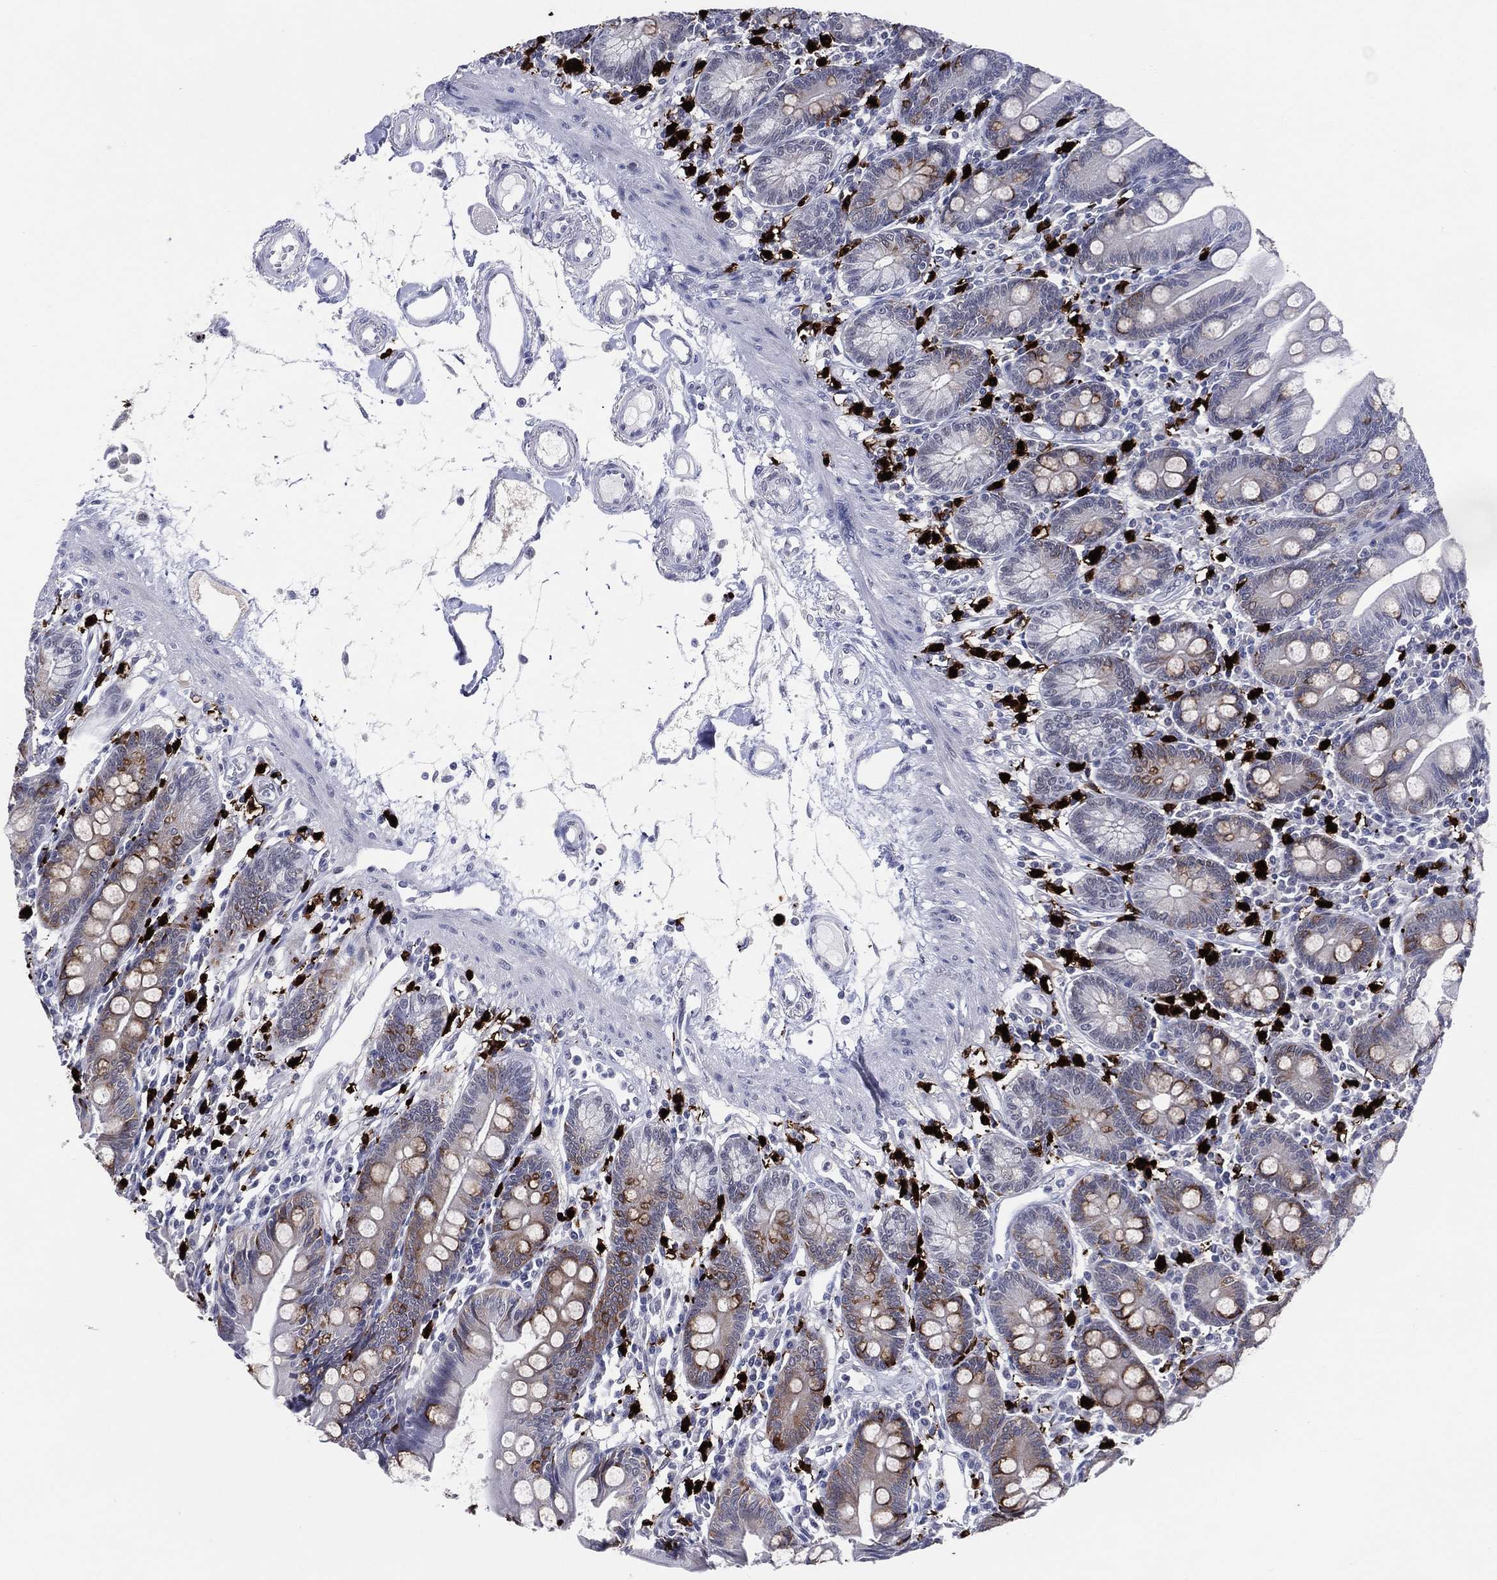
{"staining": {"intensity": "moderate", "quantity": "<25%", "location": "cytoplasmic/membranous"}, "tissue": "small intestine", "cell_type": "Glandular cells", "image_type": "normal", "snomed": [{"axis": "morphology", "description": "Normal tissue, NOS"}, {"axis": "topography", "description": "Small intestine"}], "caption": "Protein expression analysis of benign small intestine exhibits moderate cytoplasmic/membranous staining in about <25% of glandular cells.", "gene": "CFAP58", "patient": {"sex": "male", "age": 88}}